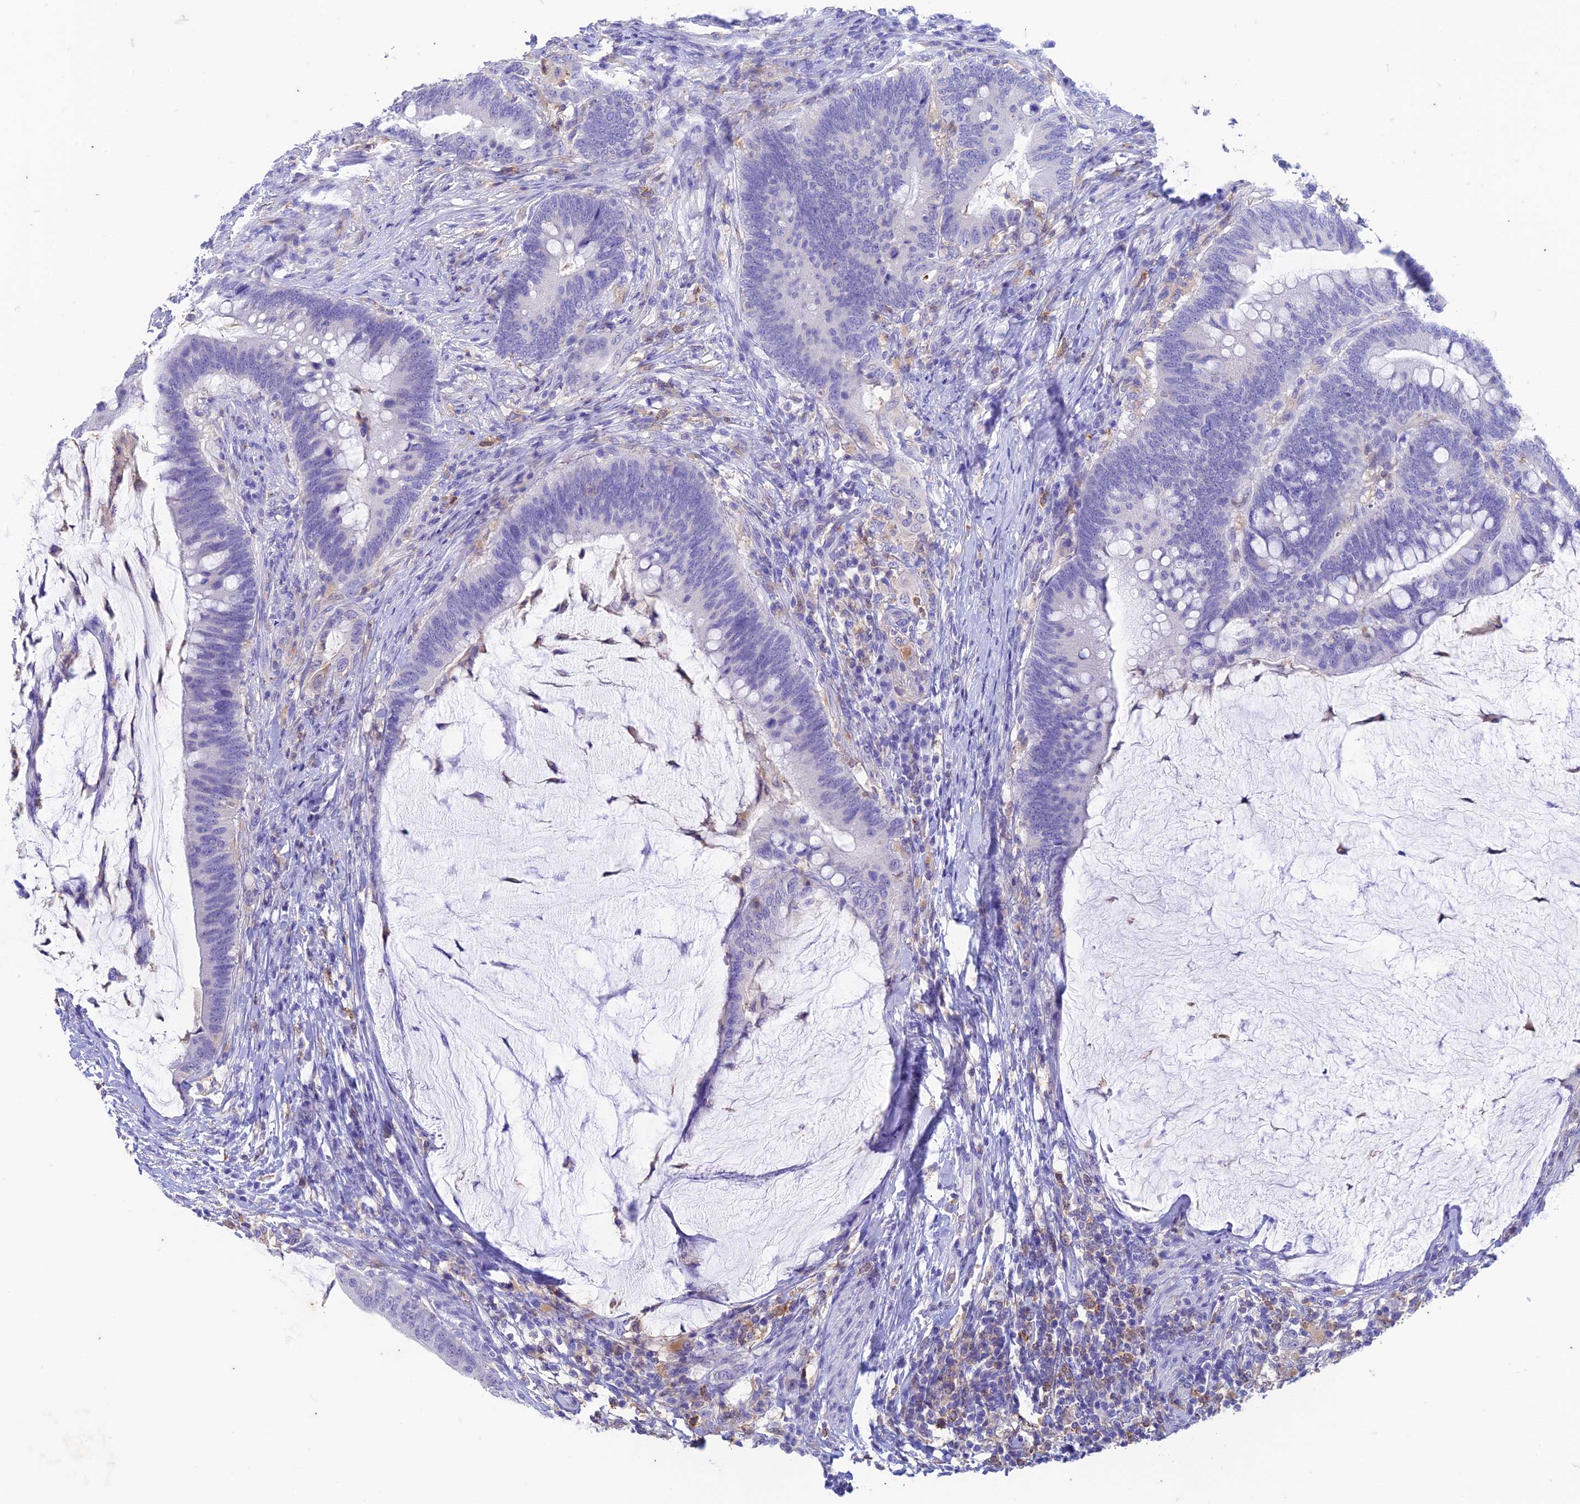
{"staining": {"intensity": "negative", "quantity": "none", "location": "none"}, "tissue": "colorectal cancer", "cell_type": "Tumor cells", "image_type": "cancer", "snomed": [{"axis": "morphology", "description": "Adenocarcinoma, NOS"}, {"axis": "topography", "description": "Colon"}], "caption": "DAB (3,3'-diaminobenzidine) immunohistochemical staining of human colorectal cancer (adenocarcinoma) exhibits no significant staining in tumor cells. (DAB IHC with hematoxylin counter stain).", "gene": "FGF7", "patient": {"sex": "female", "age": 66}}